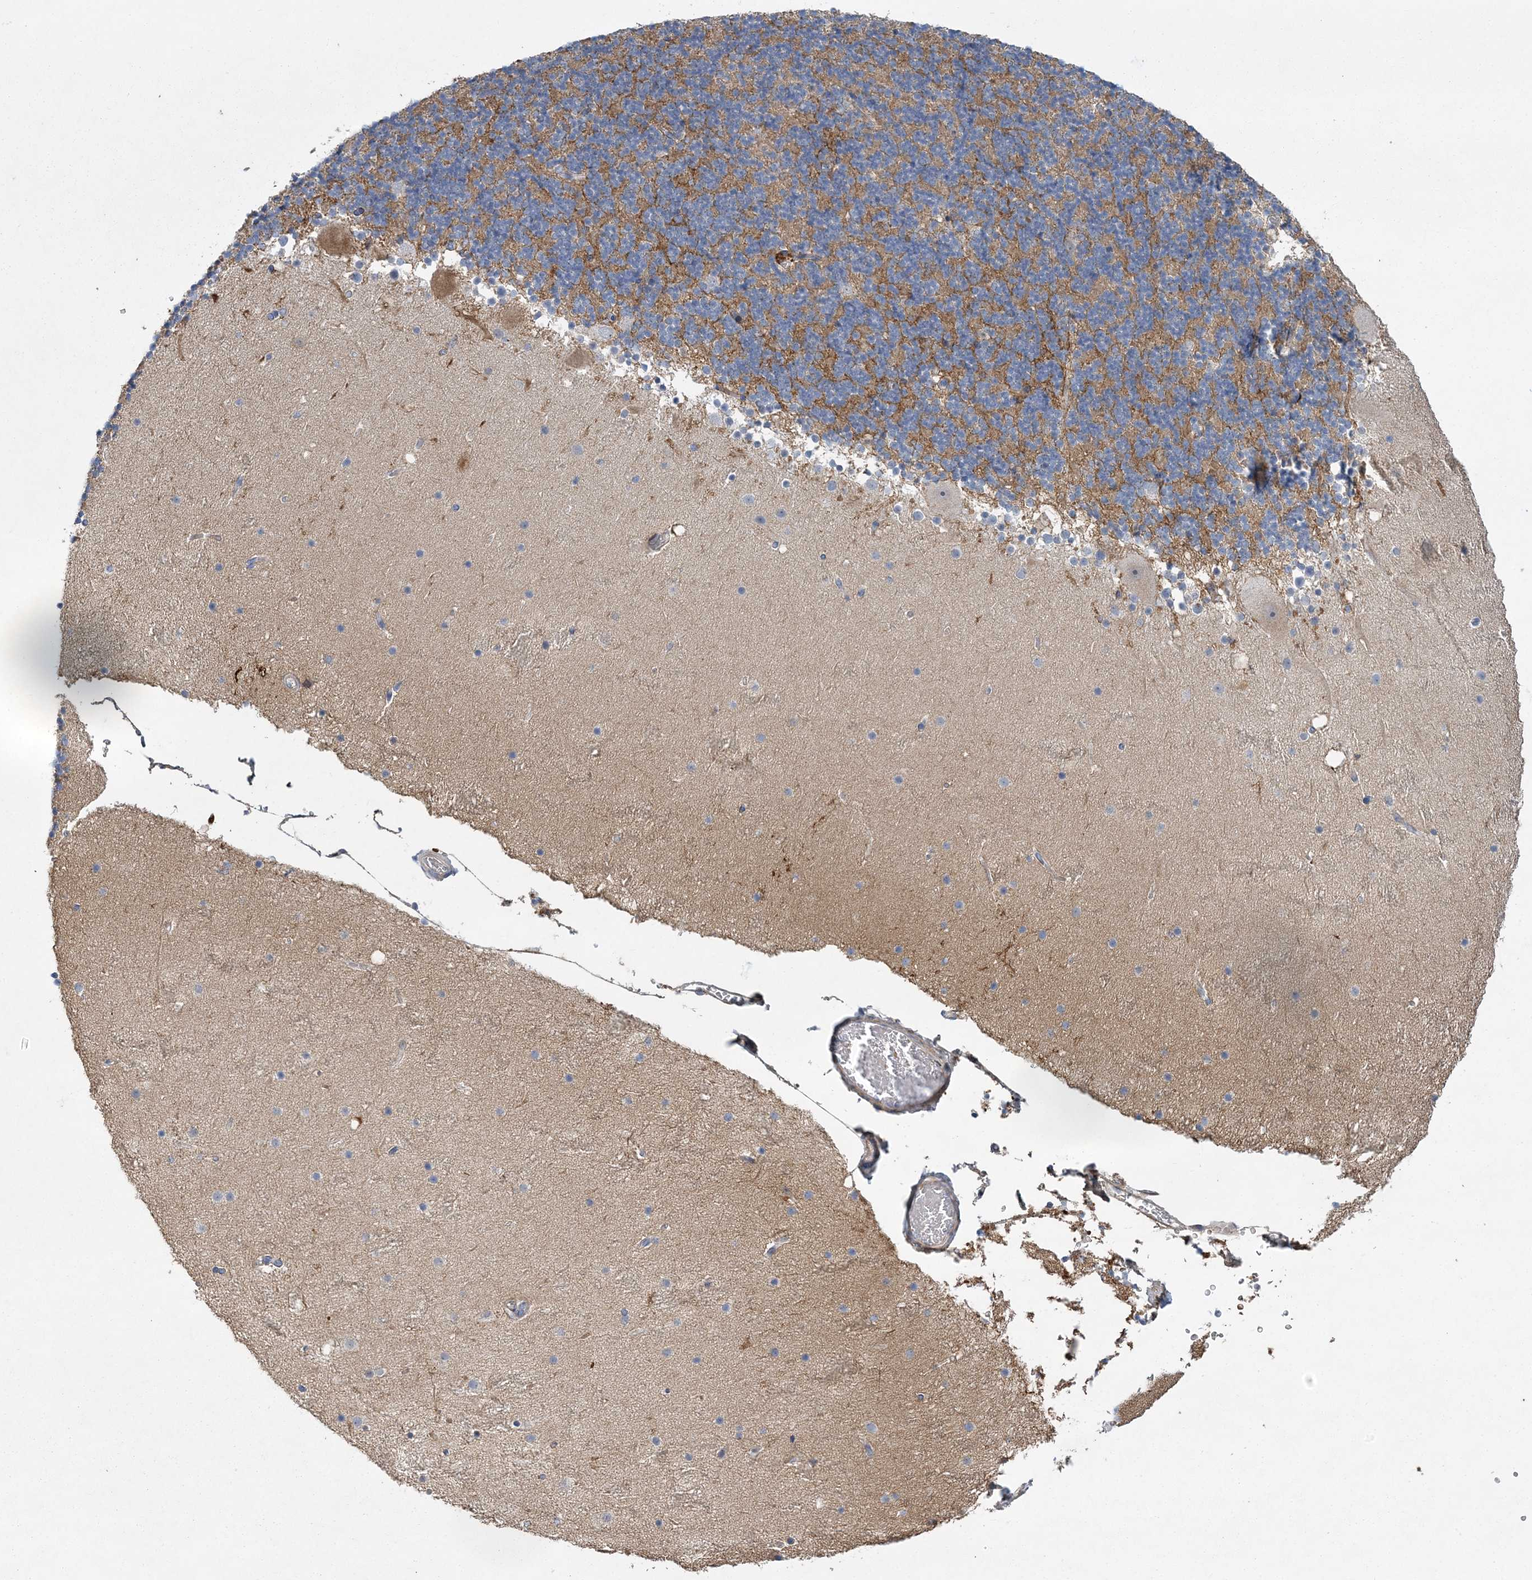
{"staining": {"intensity": "moderate", "quantity": "<25%", "location": "cytoplasmic/membranous"}, "tissue": "cerebellum", "cell_type": "Cells in granular layer", "image_type": "normal", "snomed": [{"axis": "morphology", "description": "Normal tissue, NOS"}, {"axis": "topography", "description": "Cerebellum"}], "caption": "Protein staining shows moderate cytoplasmic/membranous staining in about <25% of cells in granular layer in normal cerebellum. (DAB IHC, brown staining for protein, blue staining for nuclei).", "gene": "CALN1", "patient": {"sex": "male", "age": 57}}